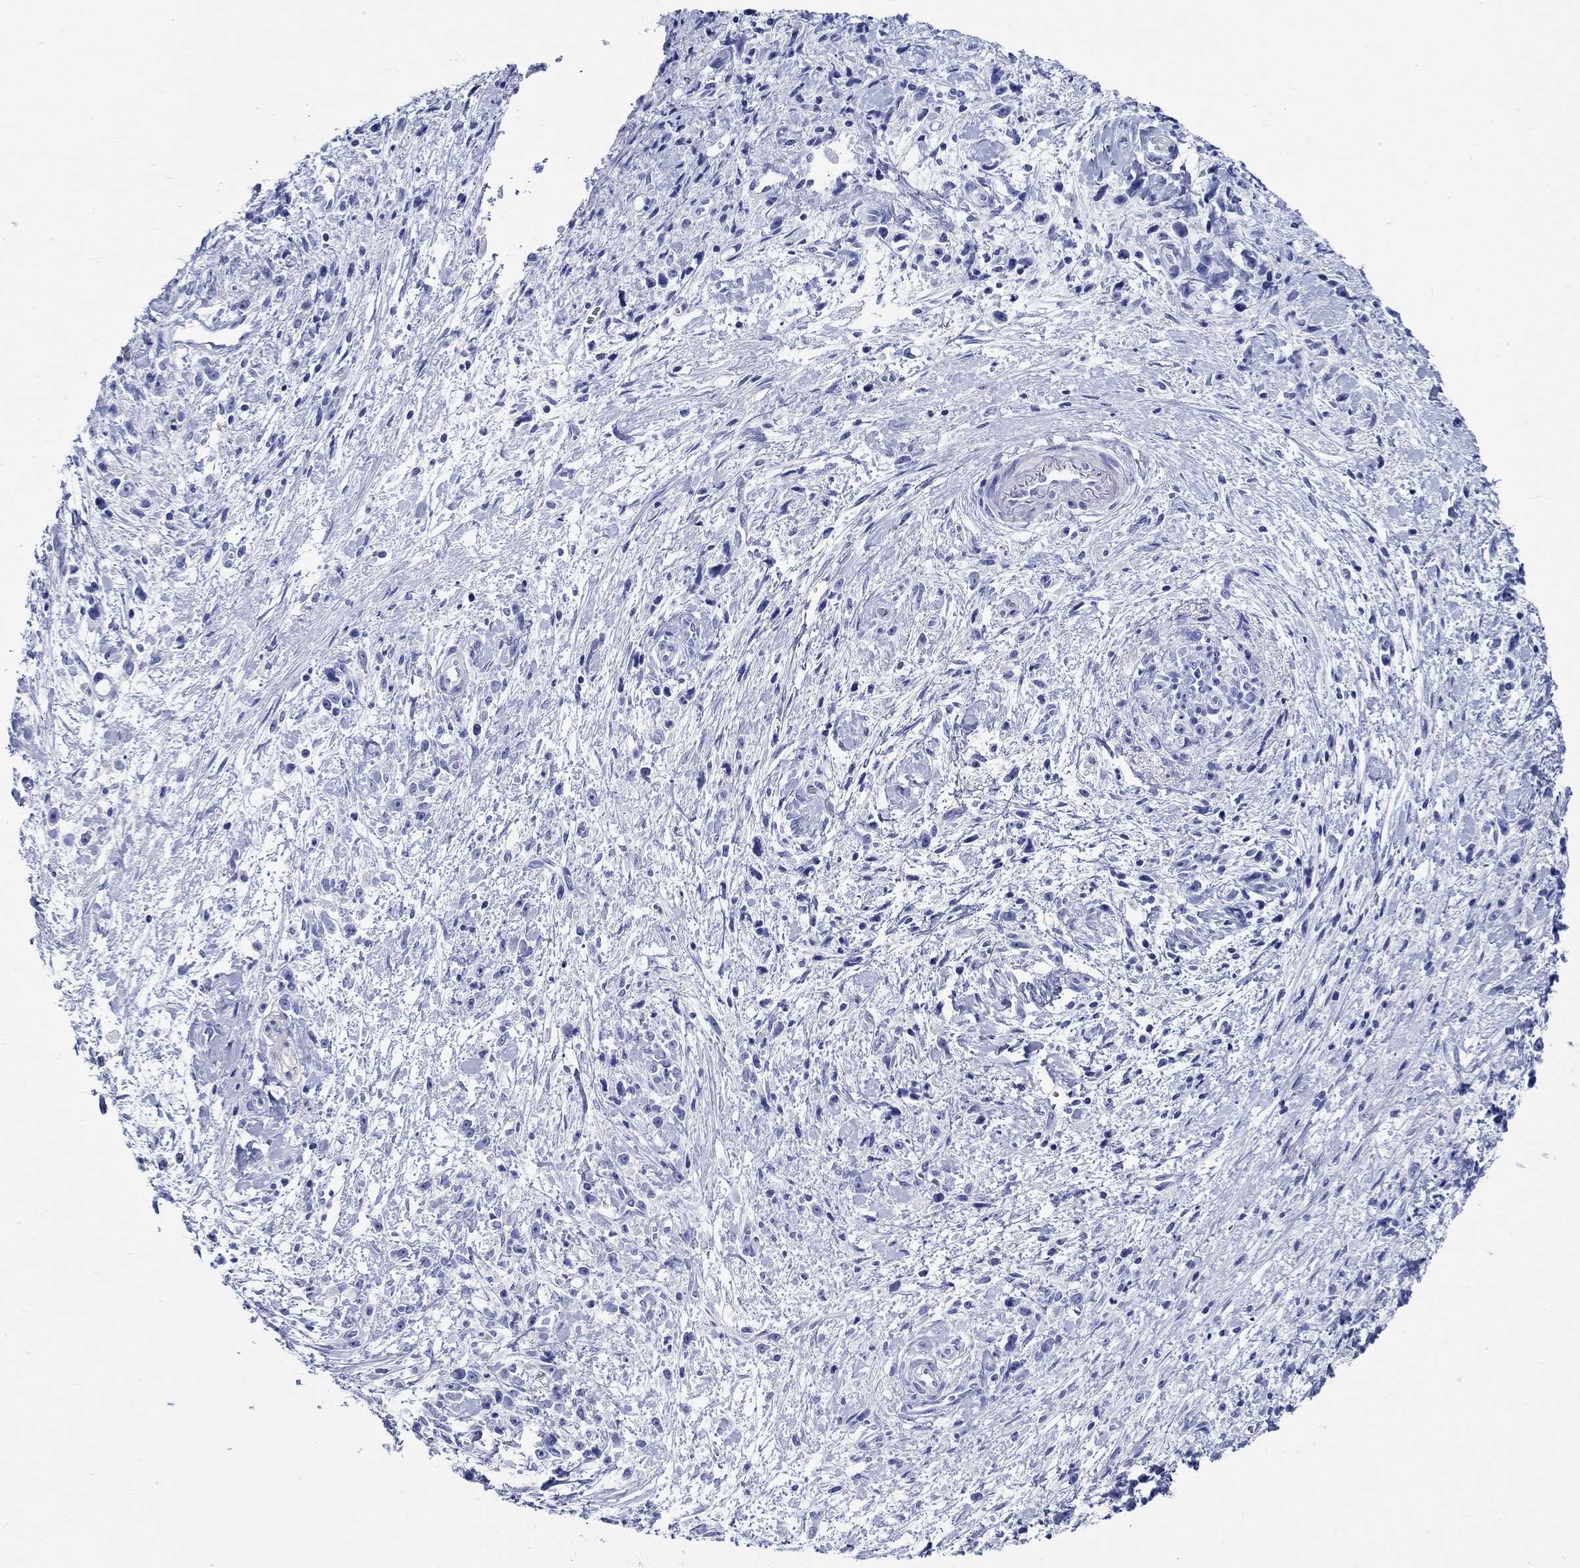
{"staining": {"intensity": "negative", "quantity": "none", "location": "none"}, "tissue": "stomach cancer", "cell_type": "Tumor cells", "image_type": "cancer", "snomed": [{"axis": "morphology", "description": "Adenocarcinoma, NOS"}, {"axis": "topography", "description": "Stomach"}], "caption": "Tumor cells show no significant expression in adenocarcinoma (stomach).", "gene": "FBXO2", "patient": {"sex": "female", "age": 59}}